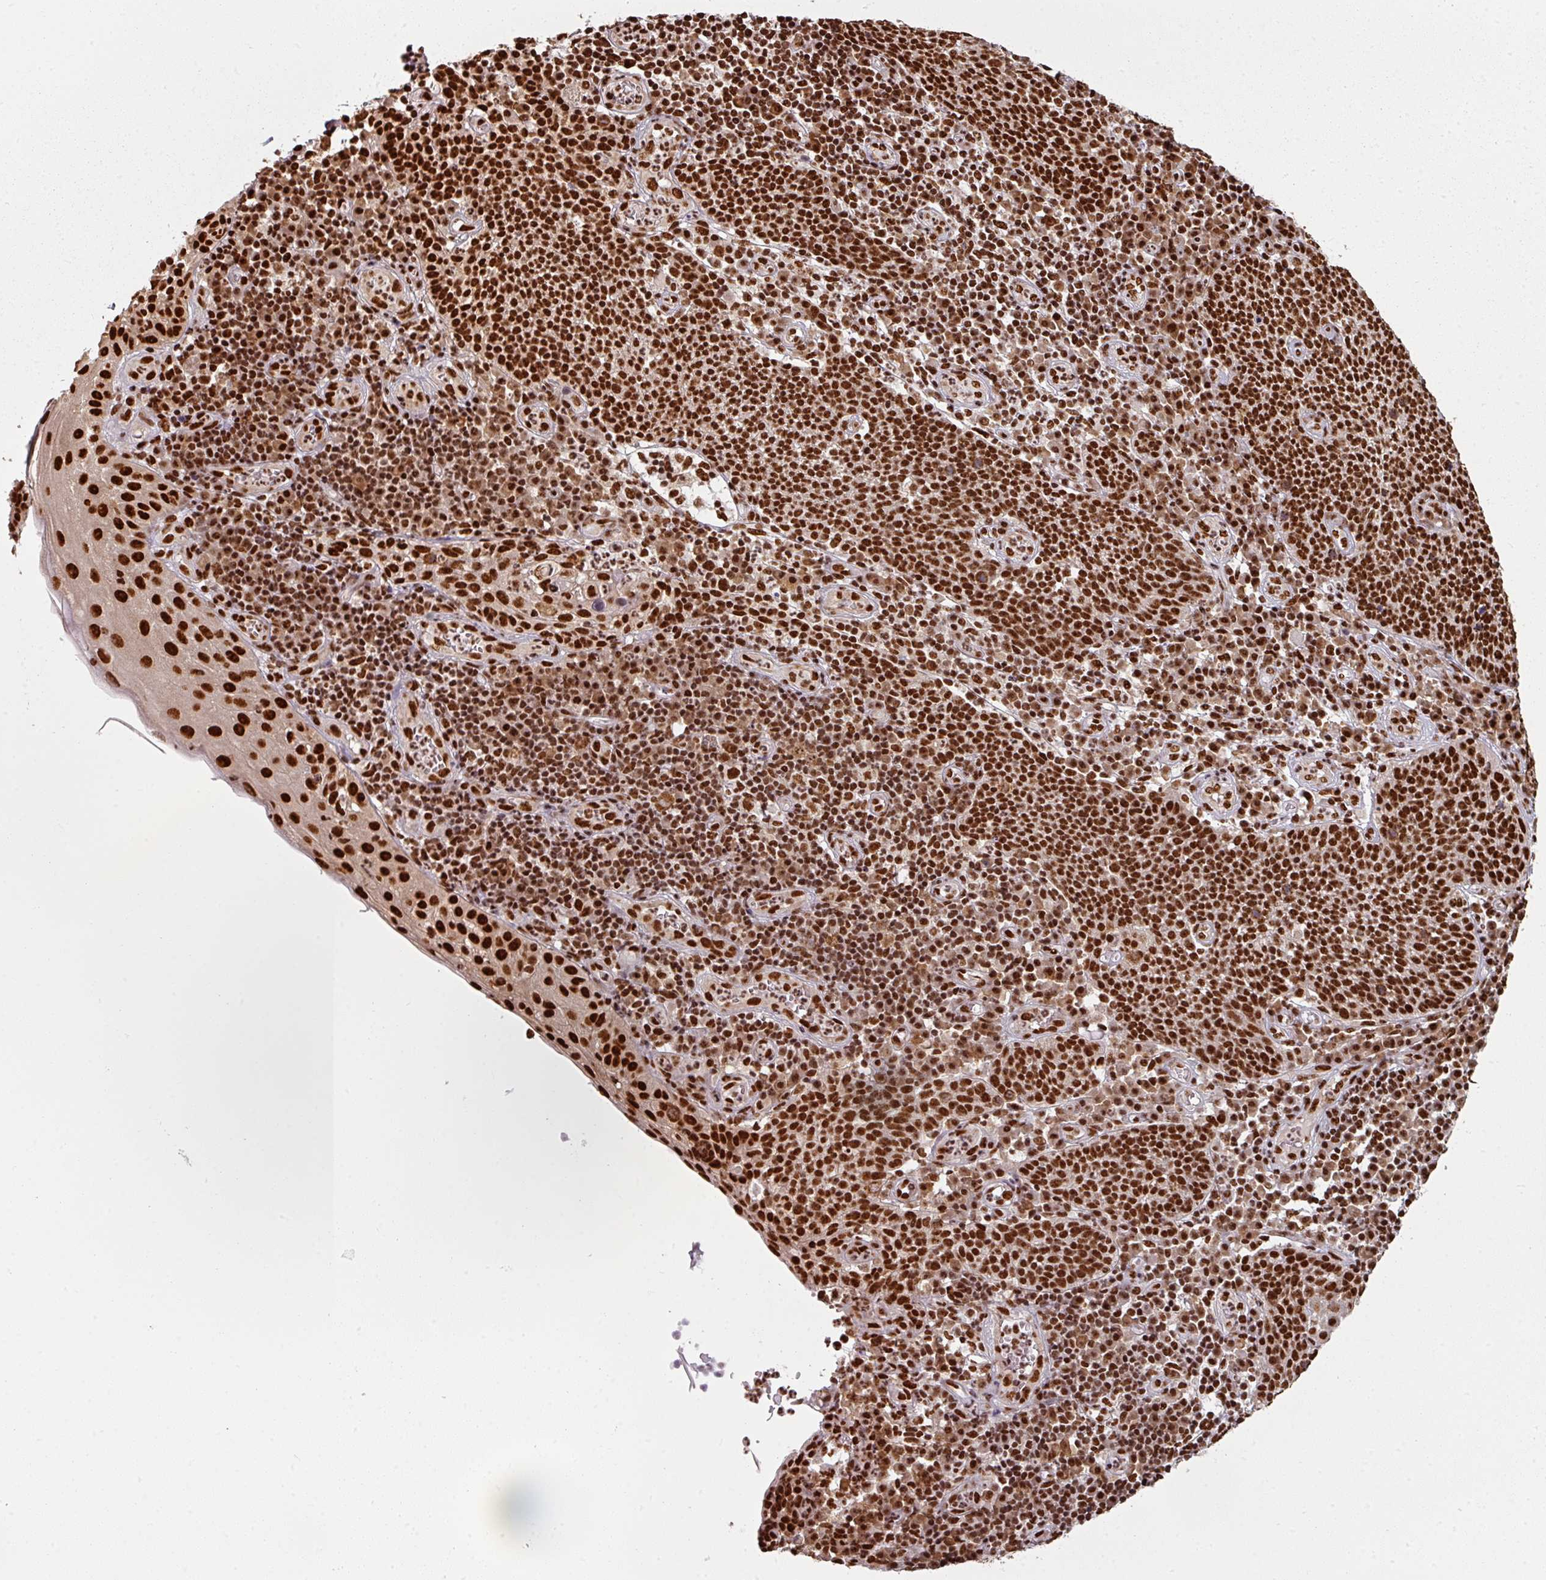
{"staining": {"intensity": "strong", "quantity": ">75%", "location": "nuclear"}, "tissue": "cervical cancer", "cell_type": "Tumor cells", "image_type": "cancer", "snomed": [{"axis": "morphology", "description": "Squamous cell carcinoma, NOS"}, {"axis": "topography", "description": "Cervix"}], "caption": "Immunohistochemical staining of cervical squamous cell carcinoma reveals strong nuclear protein expression in about >75% of tumor cells.", "gene": "SIK3", "patient": {"sex": "female", "age": 34}}